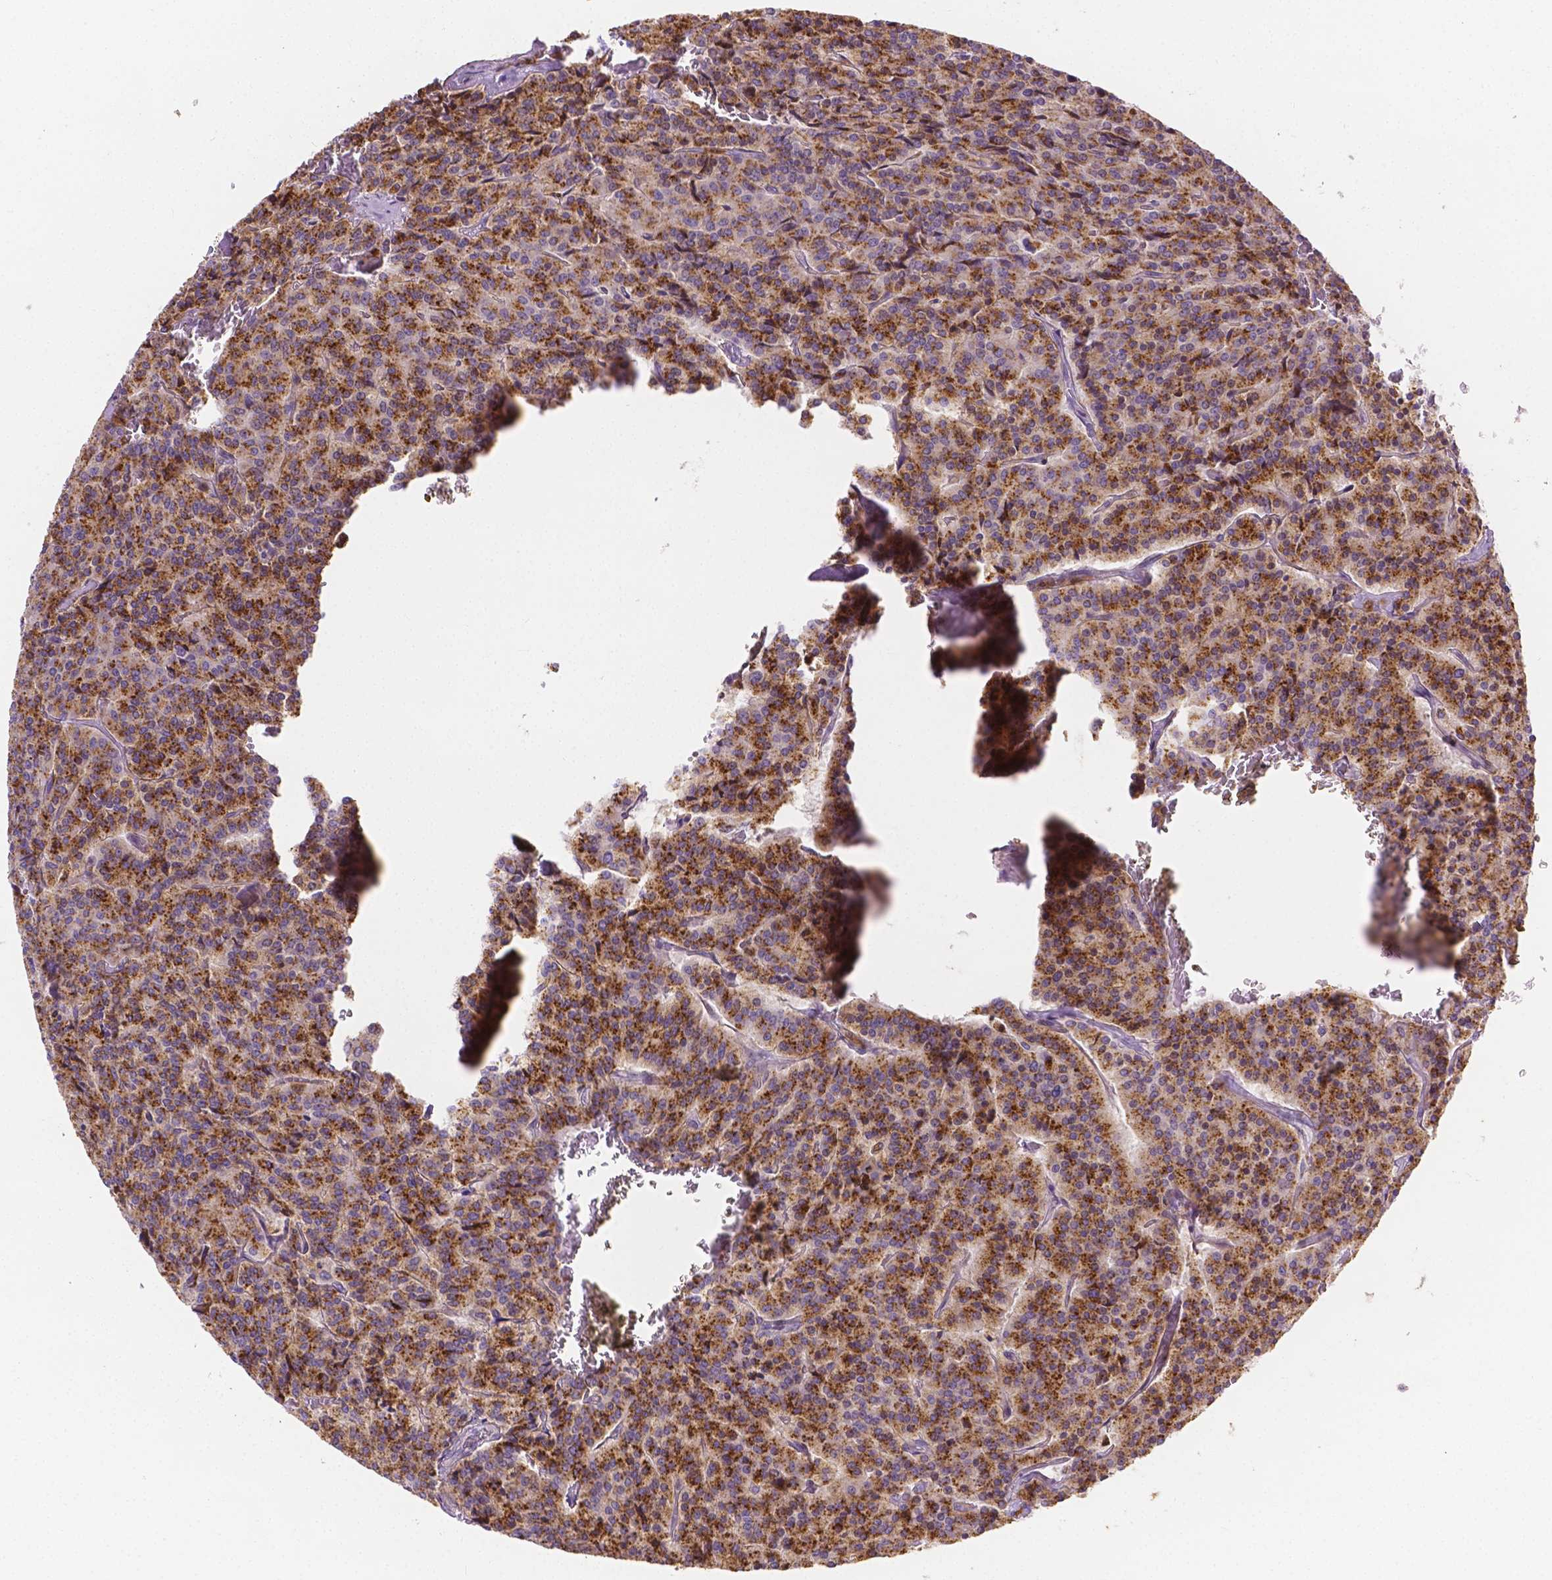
{"staining": {"intensity": "moderate", "quantity": ">75%", "location": "cytoplasmic/membranous"}, "tissue": "carcinoid", "cell_type": "Tumor cells", "image_type": "cancer", "snomed": [{"axis": "morphology", "description": "Carcinoid, malignant, NOS"}, {"axis": "topography", "description": "Lung"}], "caption": "Immunohistochemical staining of human carcinoid (malignant) reveals medium levels of moderate cytoplasmic/membranous staining in about >75% of tumor cells. The staining was performed using DAB (3,3'-diaminobenzidine) to visualize the protein expression in brown, while the nuclei were stained in blue with hematoxylin (Magnification: 20x).", "gene": "ZNRD2", "patient": {"sex": "male", "age": 70}}